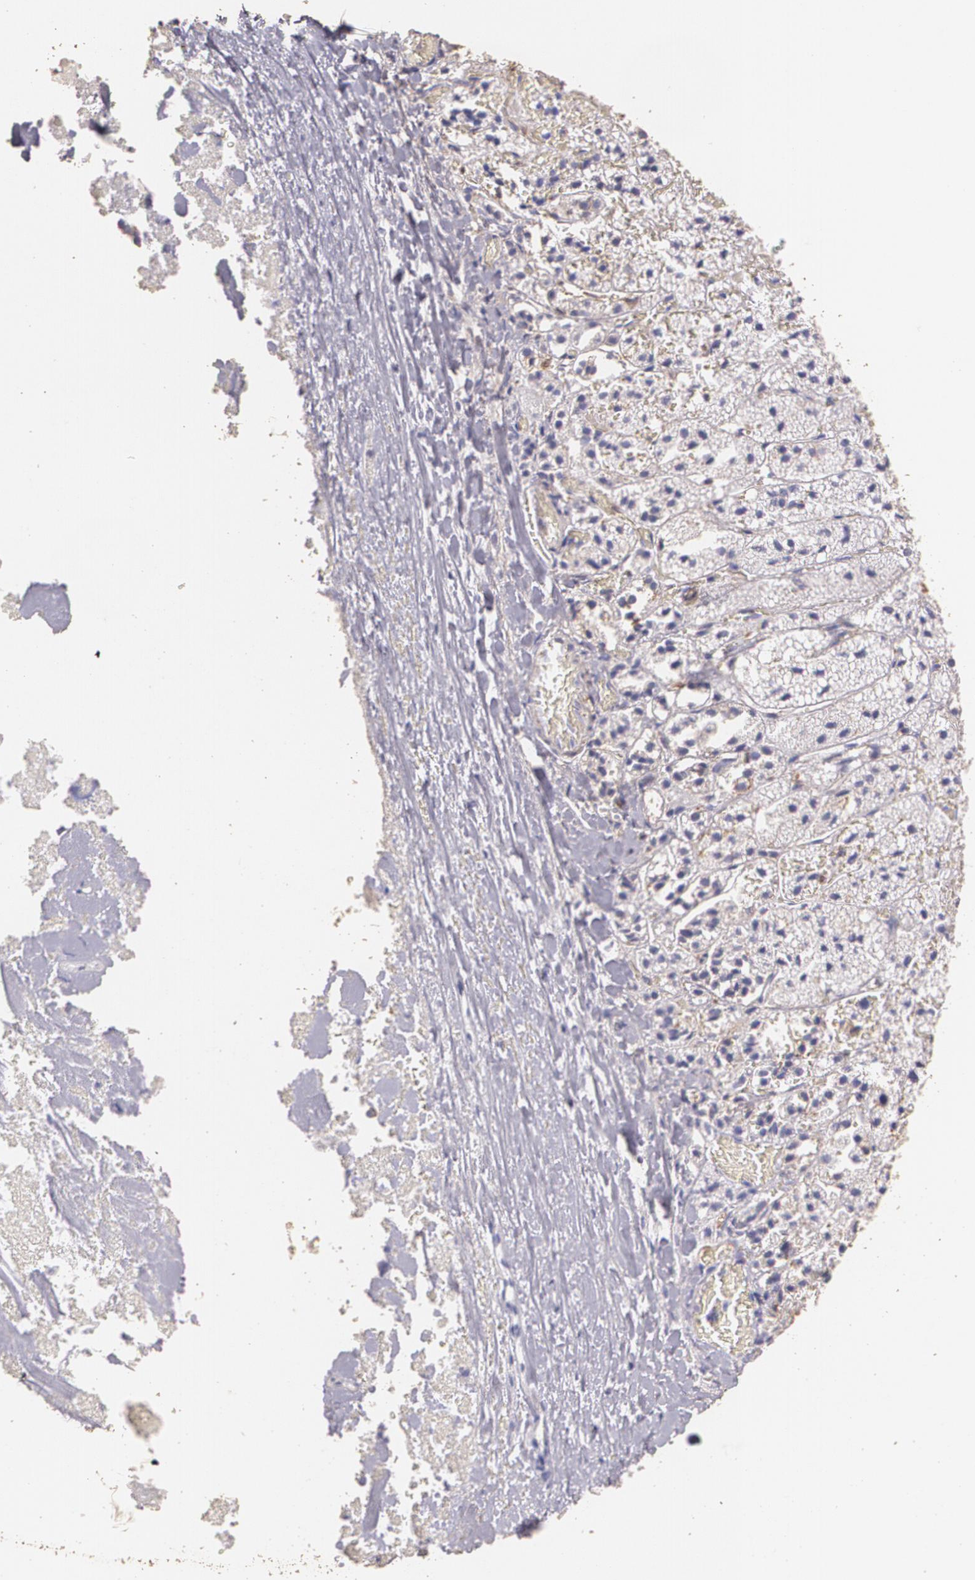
{"staining": {"intensity": "negative", "quantity": "none", "location": "none"}, "tissue": "adrenal gland", "cell_type": "Glandular cells", "image_type": "normal", "snomed": [{"axis": "morphology", "description": "Normal tissue, NOS"}, {"axis": "topography", "description": "Adrenal gland"}], "caption": "The immunohistochemistry (IHC) image has no significant expression in glandular cells of adrenal gland.", "gene": "TGFBR1", "patient": {"sex": "female", "age": 44}}